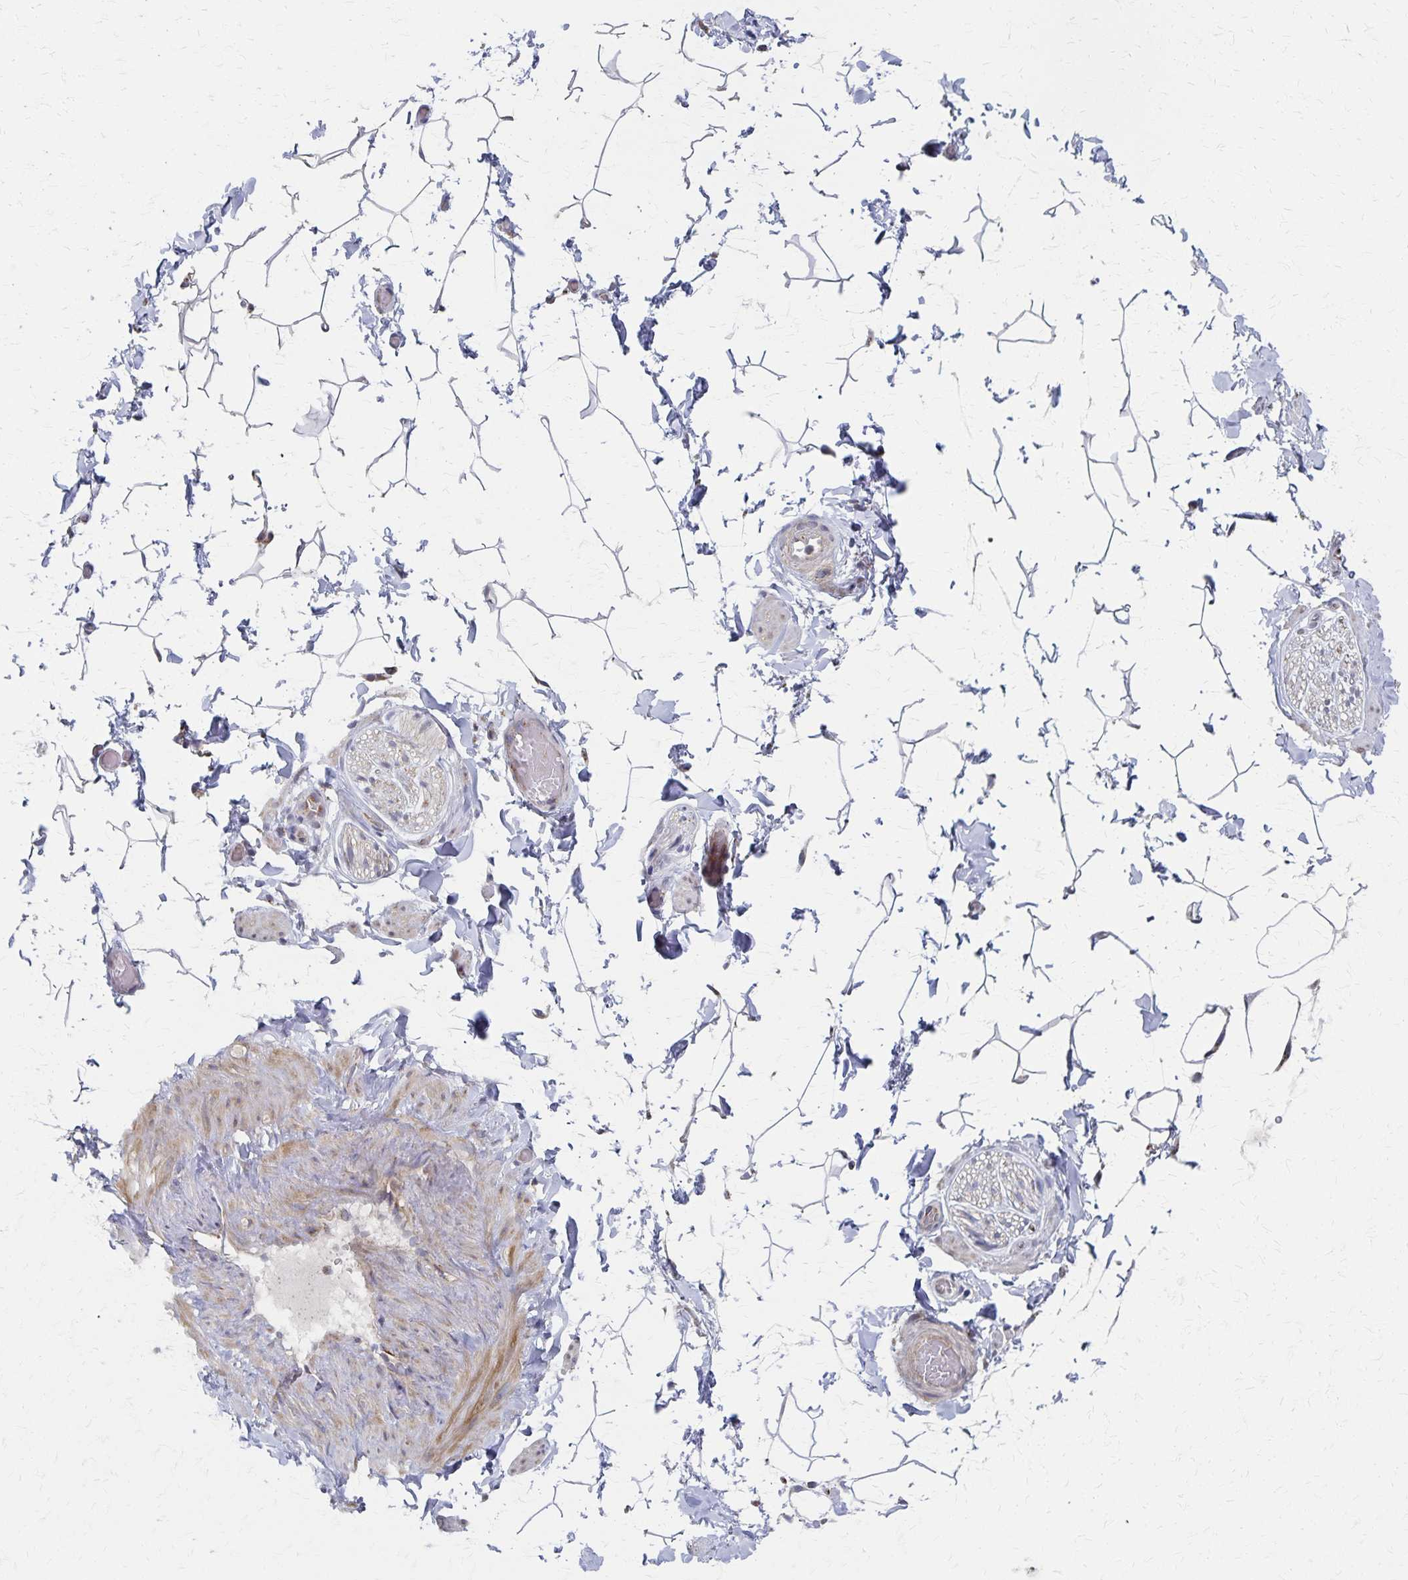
{"staining": {"intensity": "negative", "quantity": "none", "location": "none"}, "tissue": "adipose tissue", "cell_type": "Adipocytes", "image_type": "normal", "snomed": [{"axis": "morphology", "description": "Normal tissue, NOS"}, {"axis": "topography", "description": "Epididymis"}, {"axis": "topography", "description": "Peripheral nerve tissue"}], "caption": "The immunohistochemistry (IHC) image has no significant expression in adipocytes of adipose tissue. (Immunohistochemistry, brightfield microscopy, high magnification).", "gene": "DYRK4", "patient": {"sex": "male", "age": 32}}